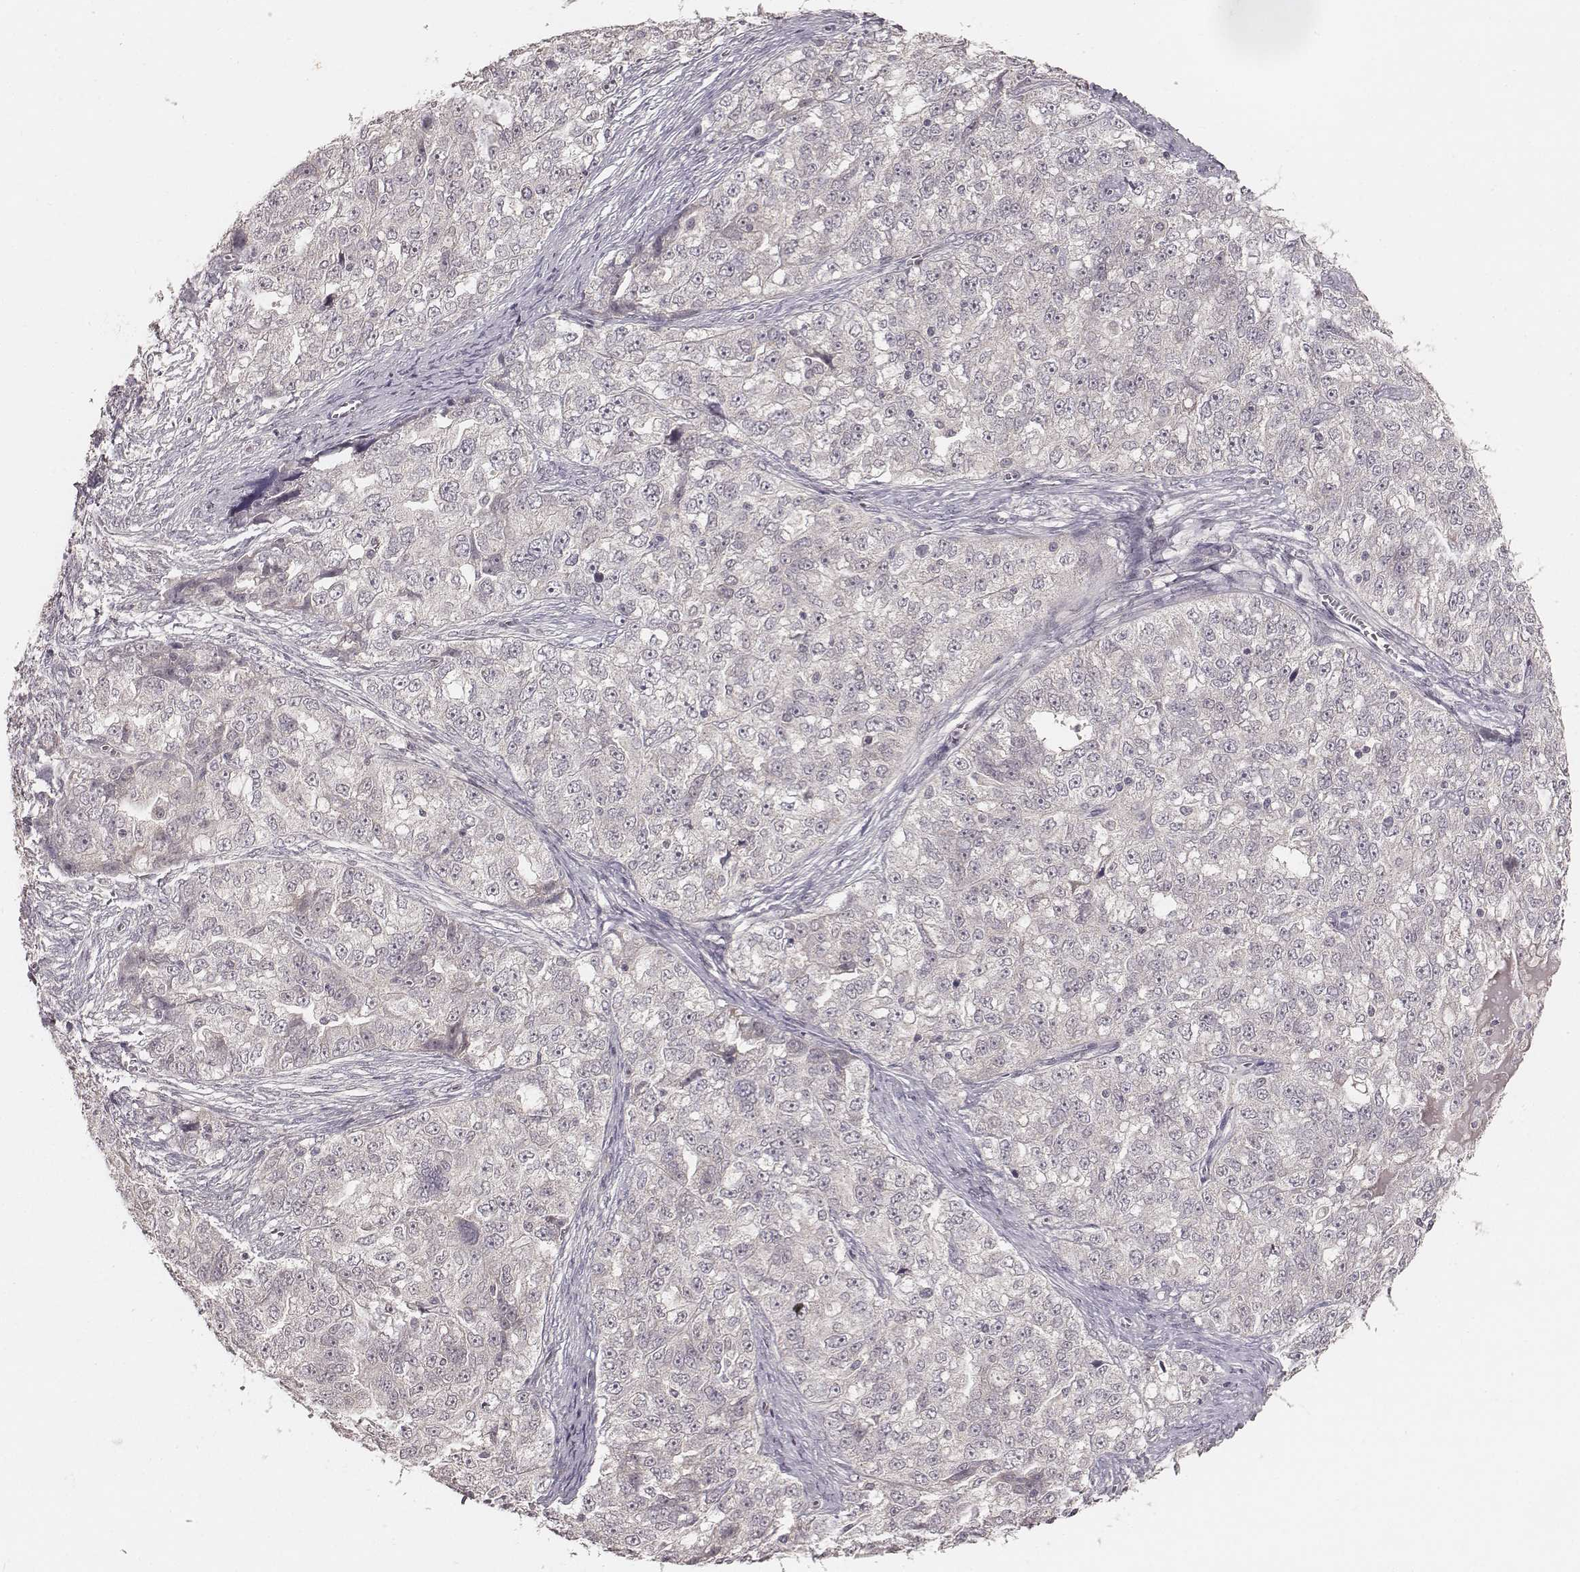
{"staining": {"intensity": "negative", "quantity": "none", "location": "none"}, "tissue": "ovarian cancer", "cell_type": "Tumor cells", "image_type": "cancer", "snomed": [{"axis": "morphology", "description": "Cystadenocarcinoma, serous, NOS"}, {"axis": "topography", "description": "Ovary"}], "caption": "Tumor cells are negative for protein expression in human ovarian serous cystadenocarcinoma. The staining was performed using DAB (3,3'-diaminobenzidine) to visualize the protein expression in brown, while the nuclei were stained in blue with hematoxylin (Magnification: 20x).", "gene": "LY6K", "patient": {"sex": "female", "age": 51}}